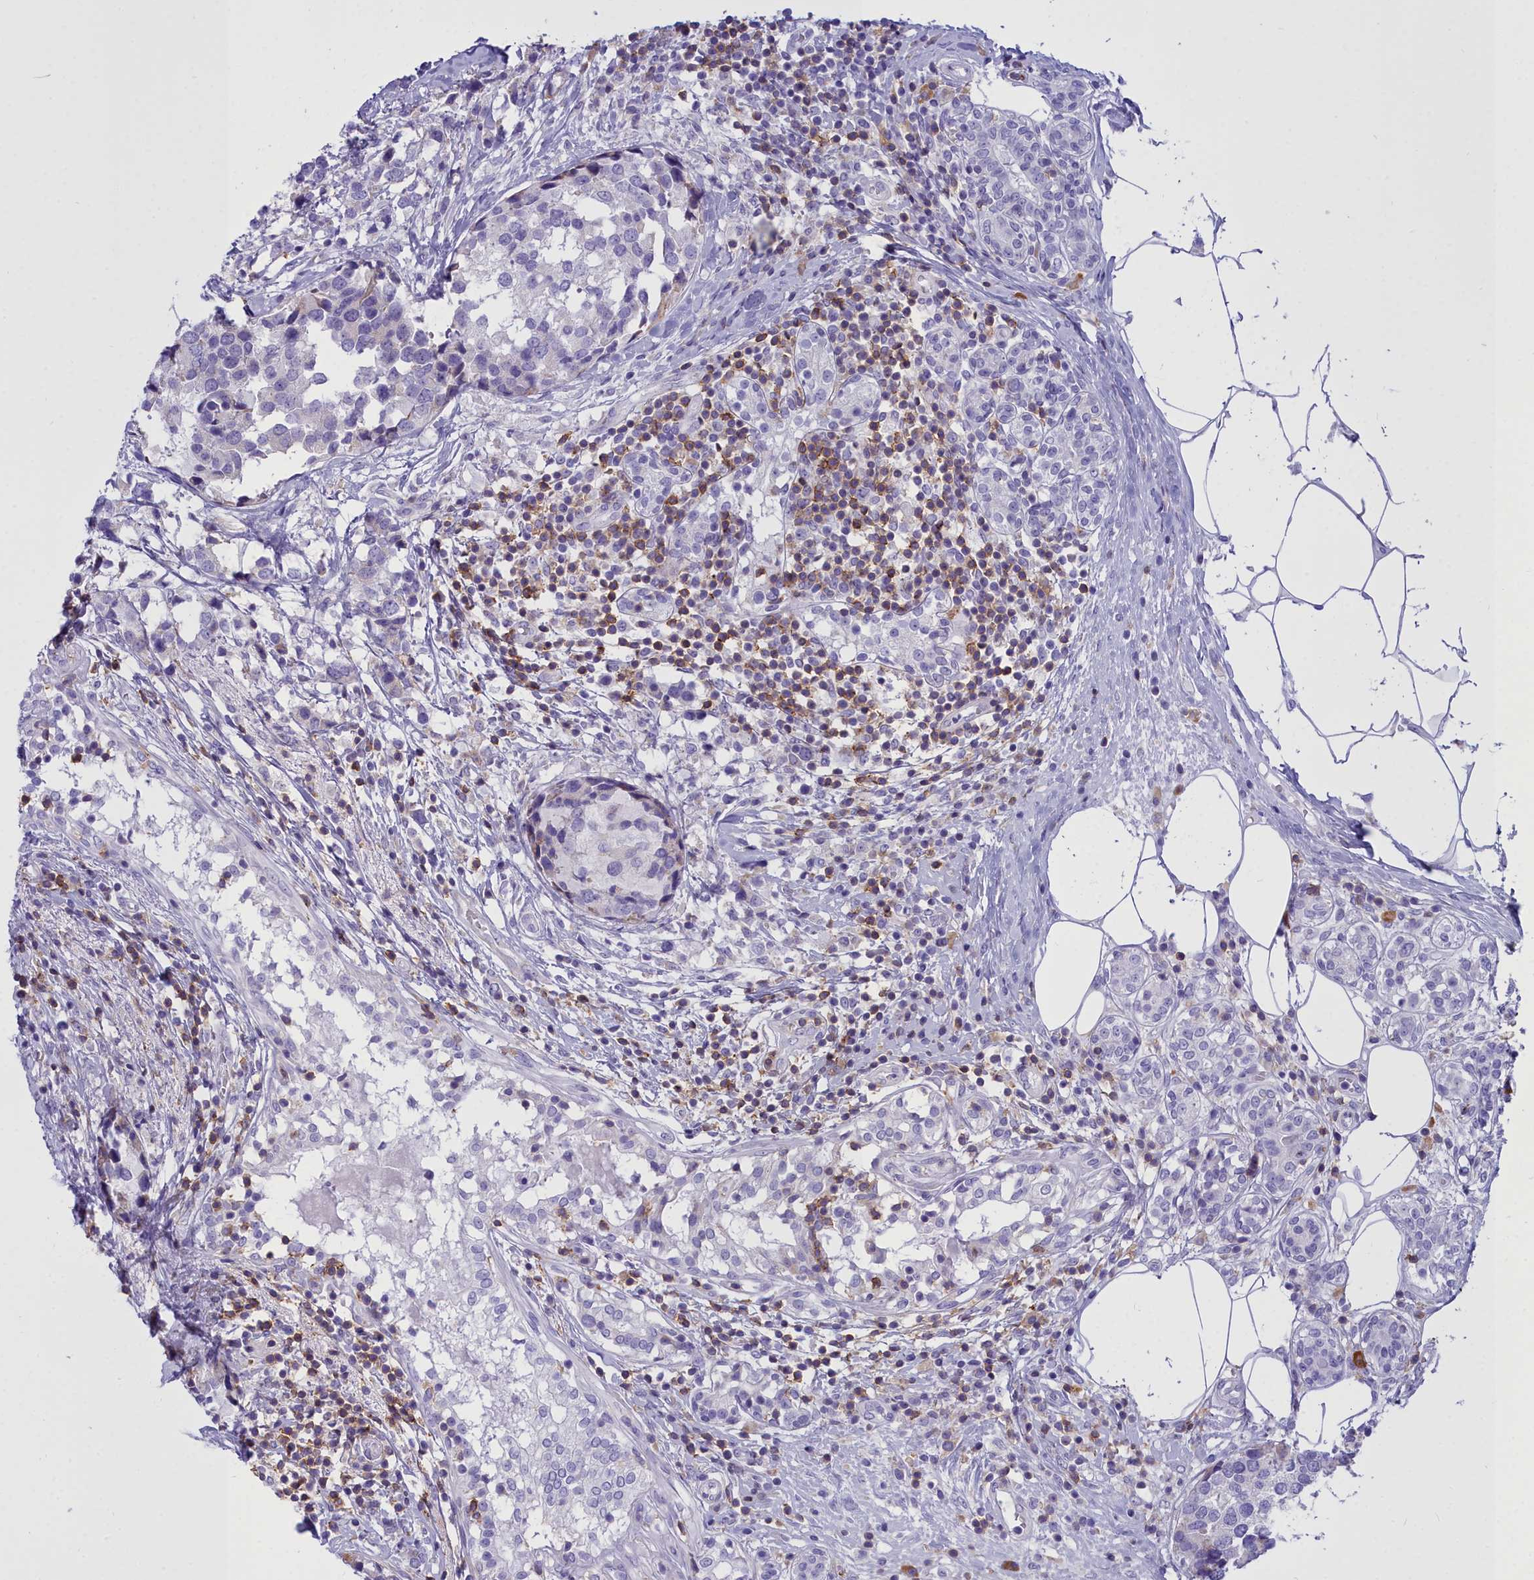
{"staining": {"intensity": "negative", "quantity": "none", "location": "none"}, "tissue": "breast cancer", "cell_type": "Tumor cells", "image_type": "cancer", "snomed": [{"axis": "morphology", "description": "Lobular carcinoma"}, {"axis": "topography", "description": "Breast"}], "caption": "Photomicrograph shows no significant protein staining in tumor cells of breast cancer. (Immunohistochemistry (ihc), brightfield microscopy, high magnification).", "gene": "CD5", "patient": {"sex": "female", "age": 59}}